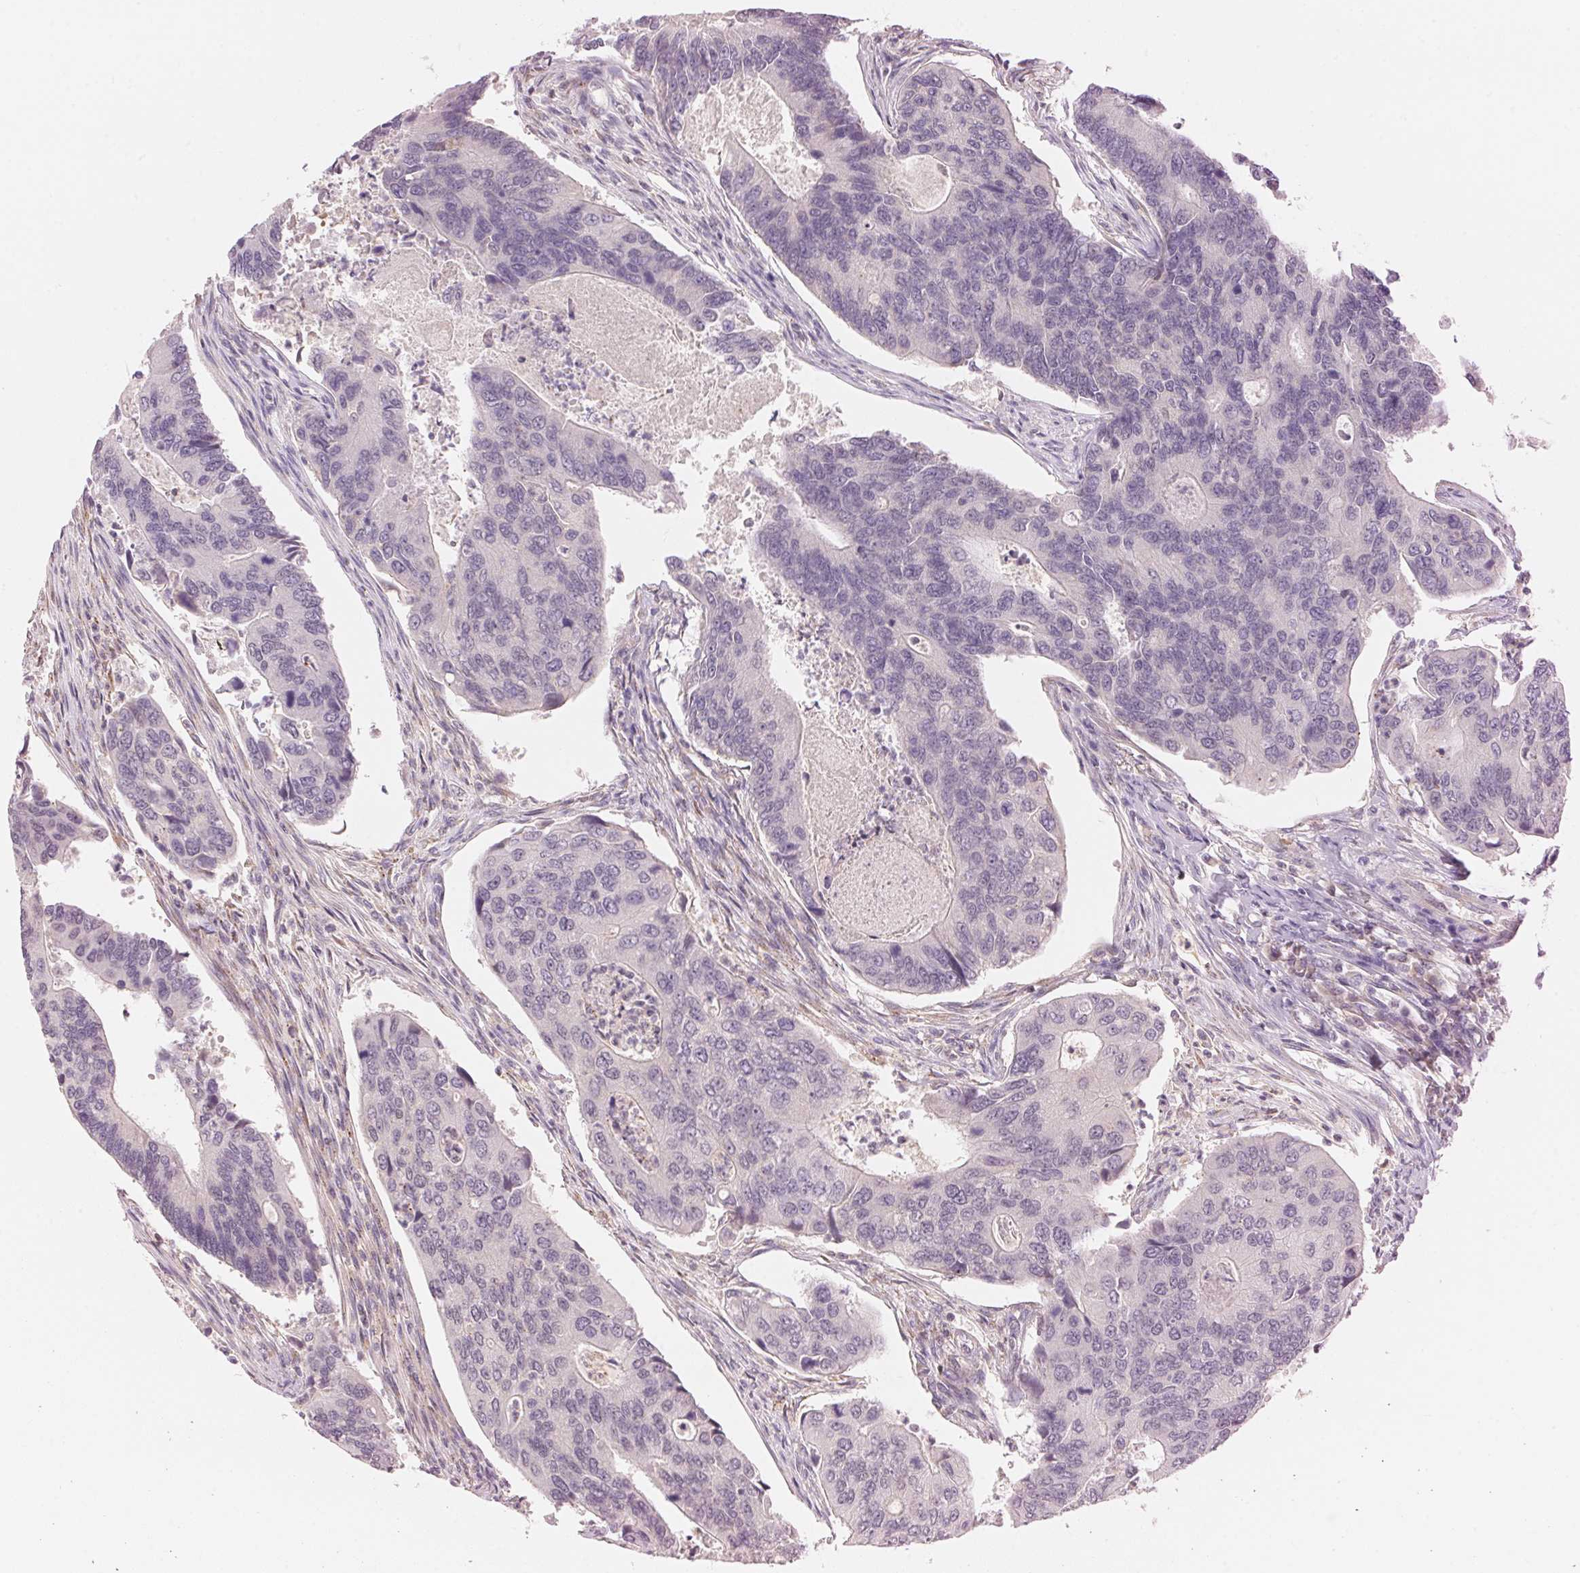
{"staining": {"intensity": "negative", "quantity": "none", "location": "none"}, "tissue": "colorectal cancer", "cell_type": "Tumor cells", "image_type": "cancer", "snomed": [{"axis": "morphology", "description": "Adenocarcinoma, NOS"}, {"axis": "topography", "description": "Colon"}], "caption": "Tumor cells are negative for brown protein staining in adenocarcinoma (colorectal).", "gene": "HOXB13", "patient": {"sex": "female", "age": 67}}